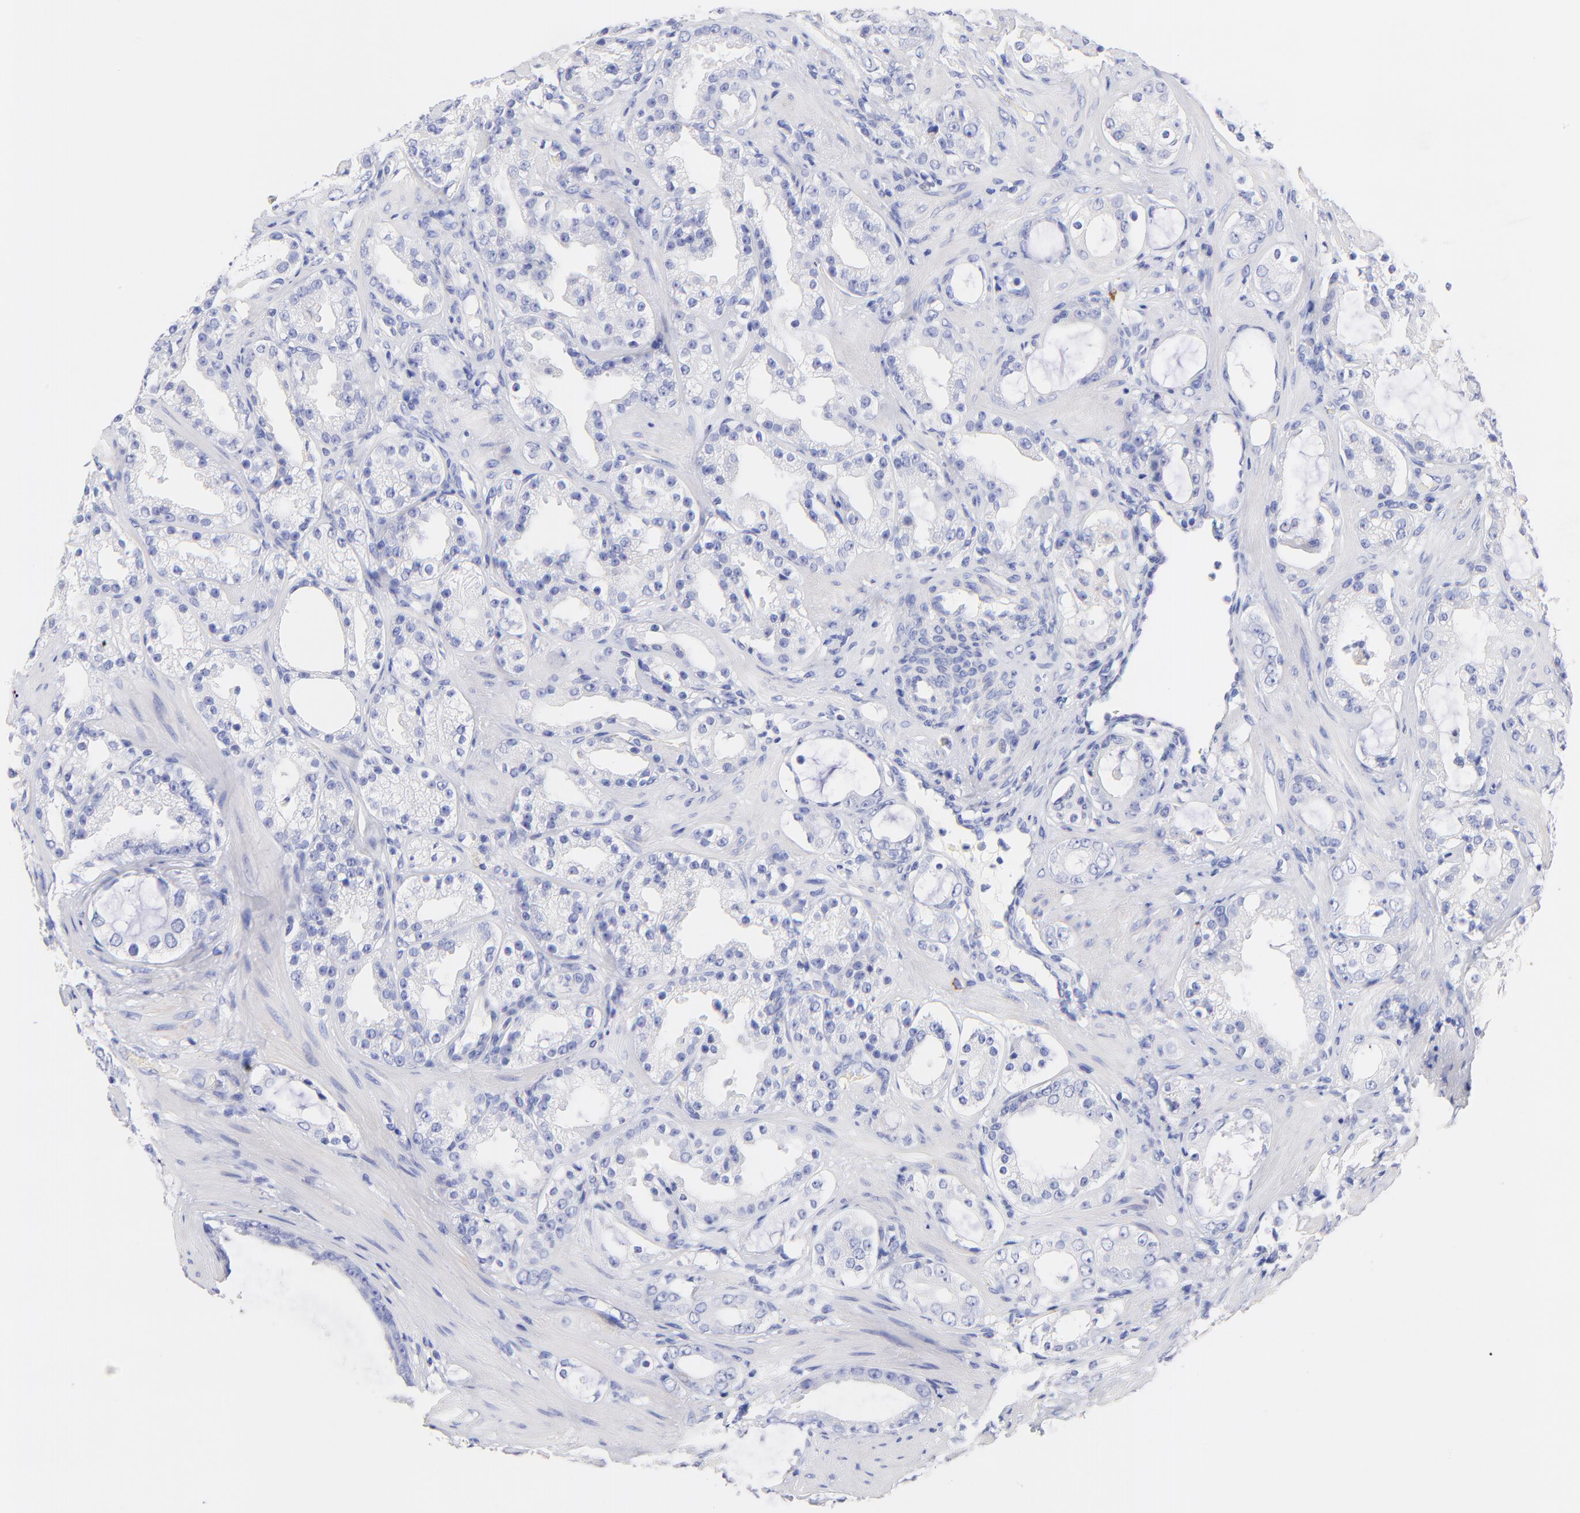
{"staining": {"intensity": "negative", "quantity": "none", "location": "none"}, "tissue": "prostate cancer", "cell_type": "Tumor cells", "image_type": "cancer", "snomed": [{"axis": "morphology", "description": "Adenocarcinoma, Medium grade"}, {"axis": "topography", "description": "Prostate"}], "caption": "An immunohistochemistry (IHC) micrograph of prostate cancer is shown. There is no staining in tumor cells of prostate cancer.", "gene": "C1QTNF6", "patient": {"sex": "male", "age": 73}}